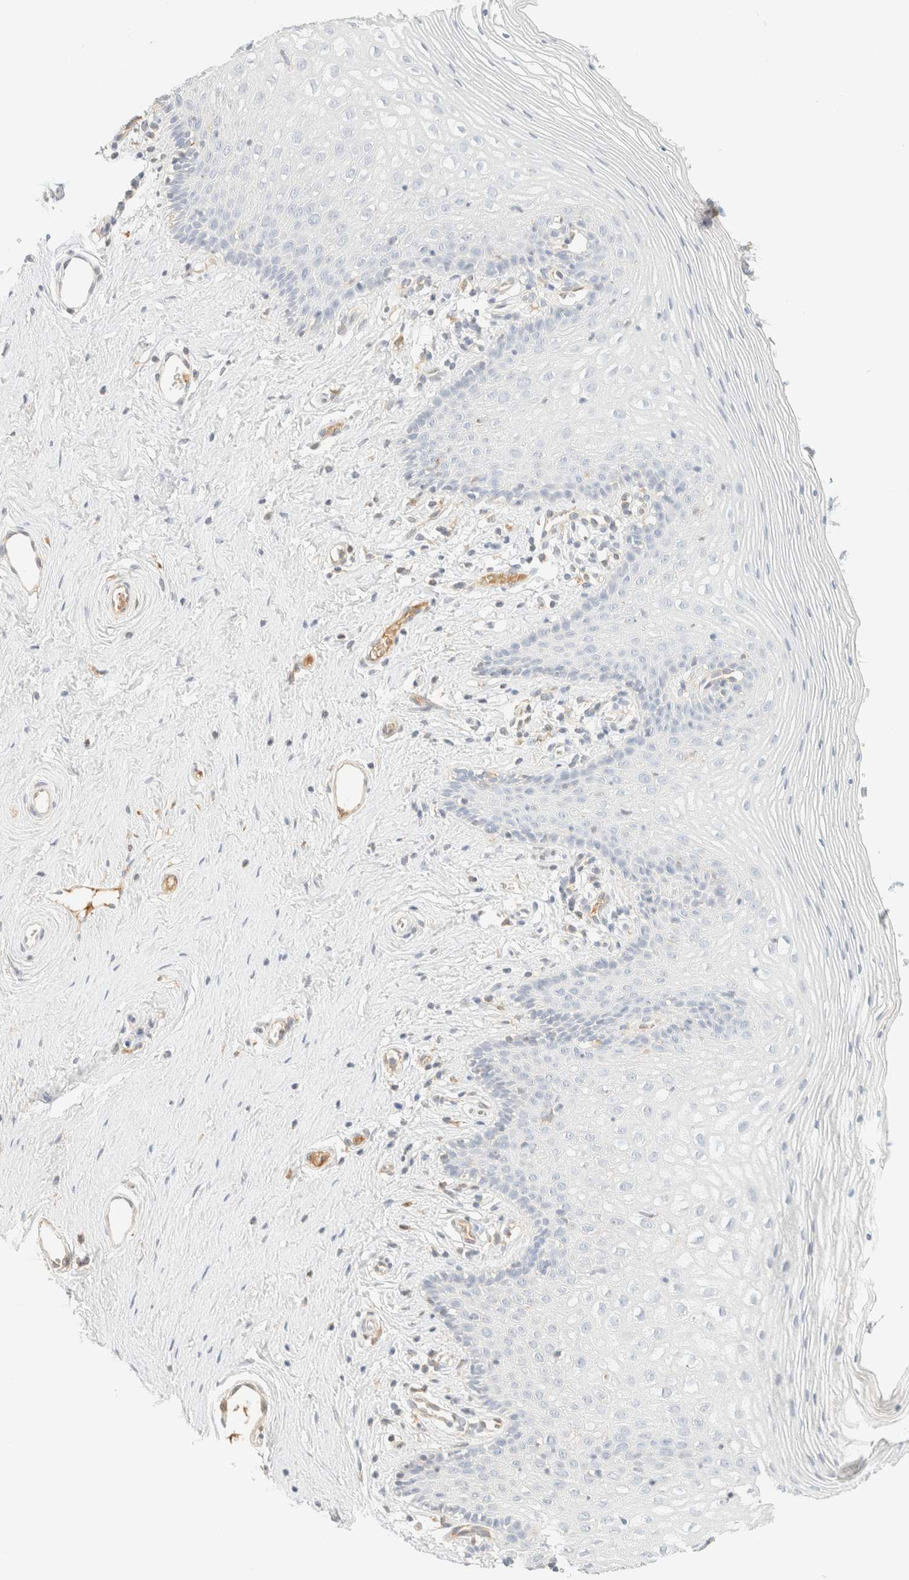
{"staining": {"intensity": "negative", "quantity": "none", "location": "none"}, "tissue": "vagina", "cell_type": "Squamous epithelial cells", "image_type": "normal", "snomed": [{"axis": "morphology", "description": "Normal tissue, NOS"}, {"axis": "topography", "description": "Vagina"}], "caption": "The immunohistochemistry photomicrograph has no significant staining in squamous epithelial cells of vagina.", "gene": "FHOD1", "patient": {"sex": "female", "age": 32}}